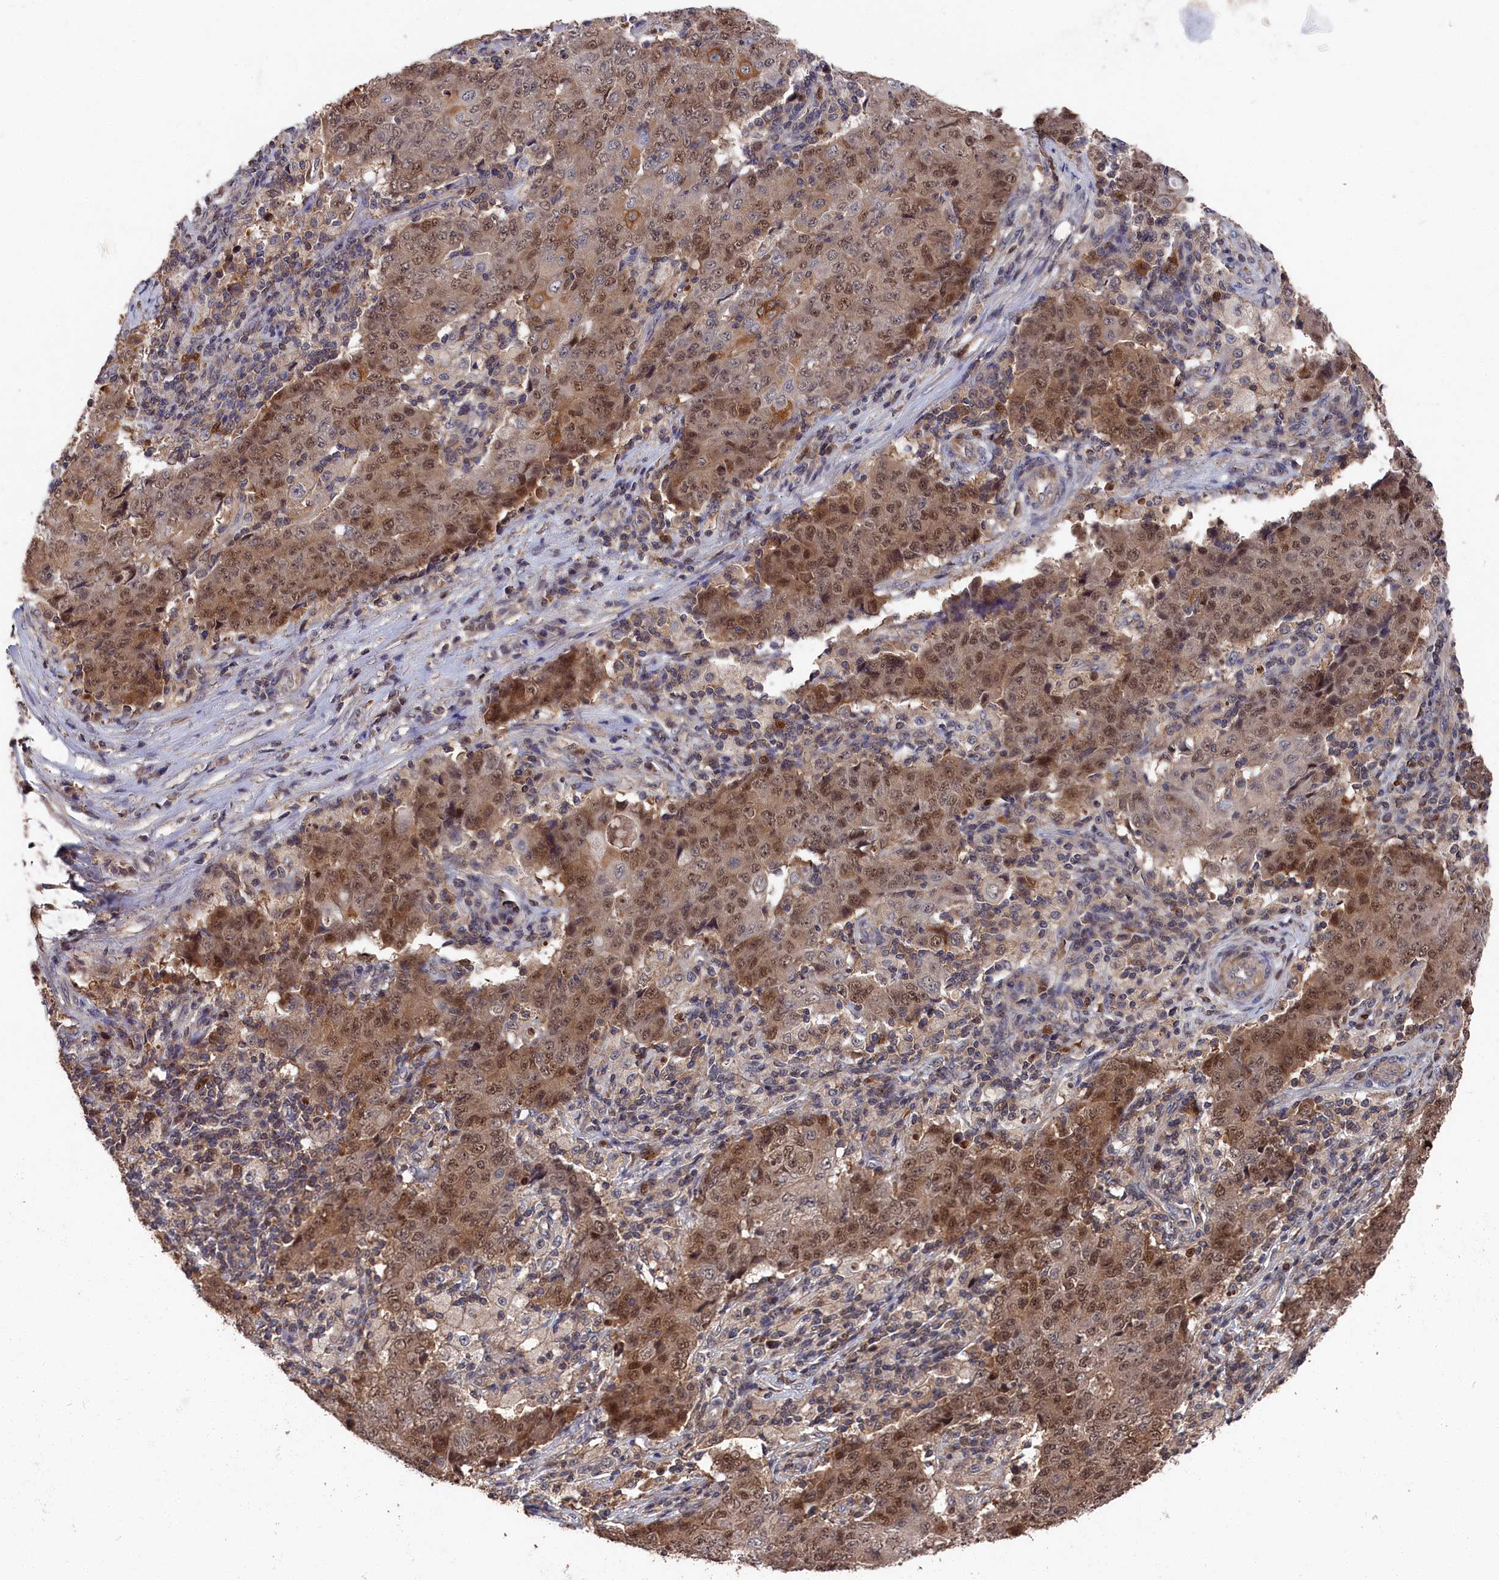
{"staining": {"intensity": "moderate", "quantity": ">75%", "location": "cytoplasmic/membranous,nuclear"}, "tissue": "ovarian cancer", "cell_type": "Tumor cells", "image_type": "cancer", "snomed": [{"axis": "morphology", "description": "Carcinoma, endometroid"}, {"axis": "topography", "description": "Ovary"}], "caption": "IHC of human ovarian endometroid carcinoma reveals medium levels of moderate cytoplasmic/membranous and nuclear positivity in about >75% of tumor cells.", "gene": "RMI2", "patient": {"sex": "female", "age": 42}}